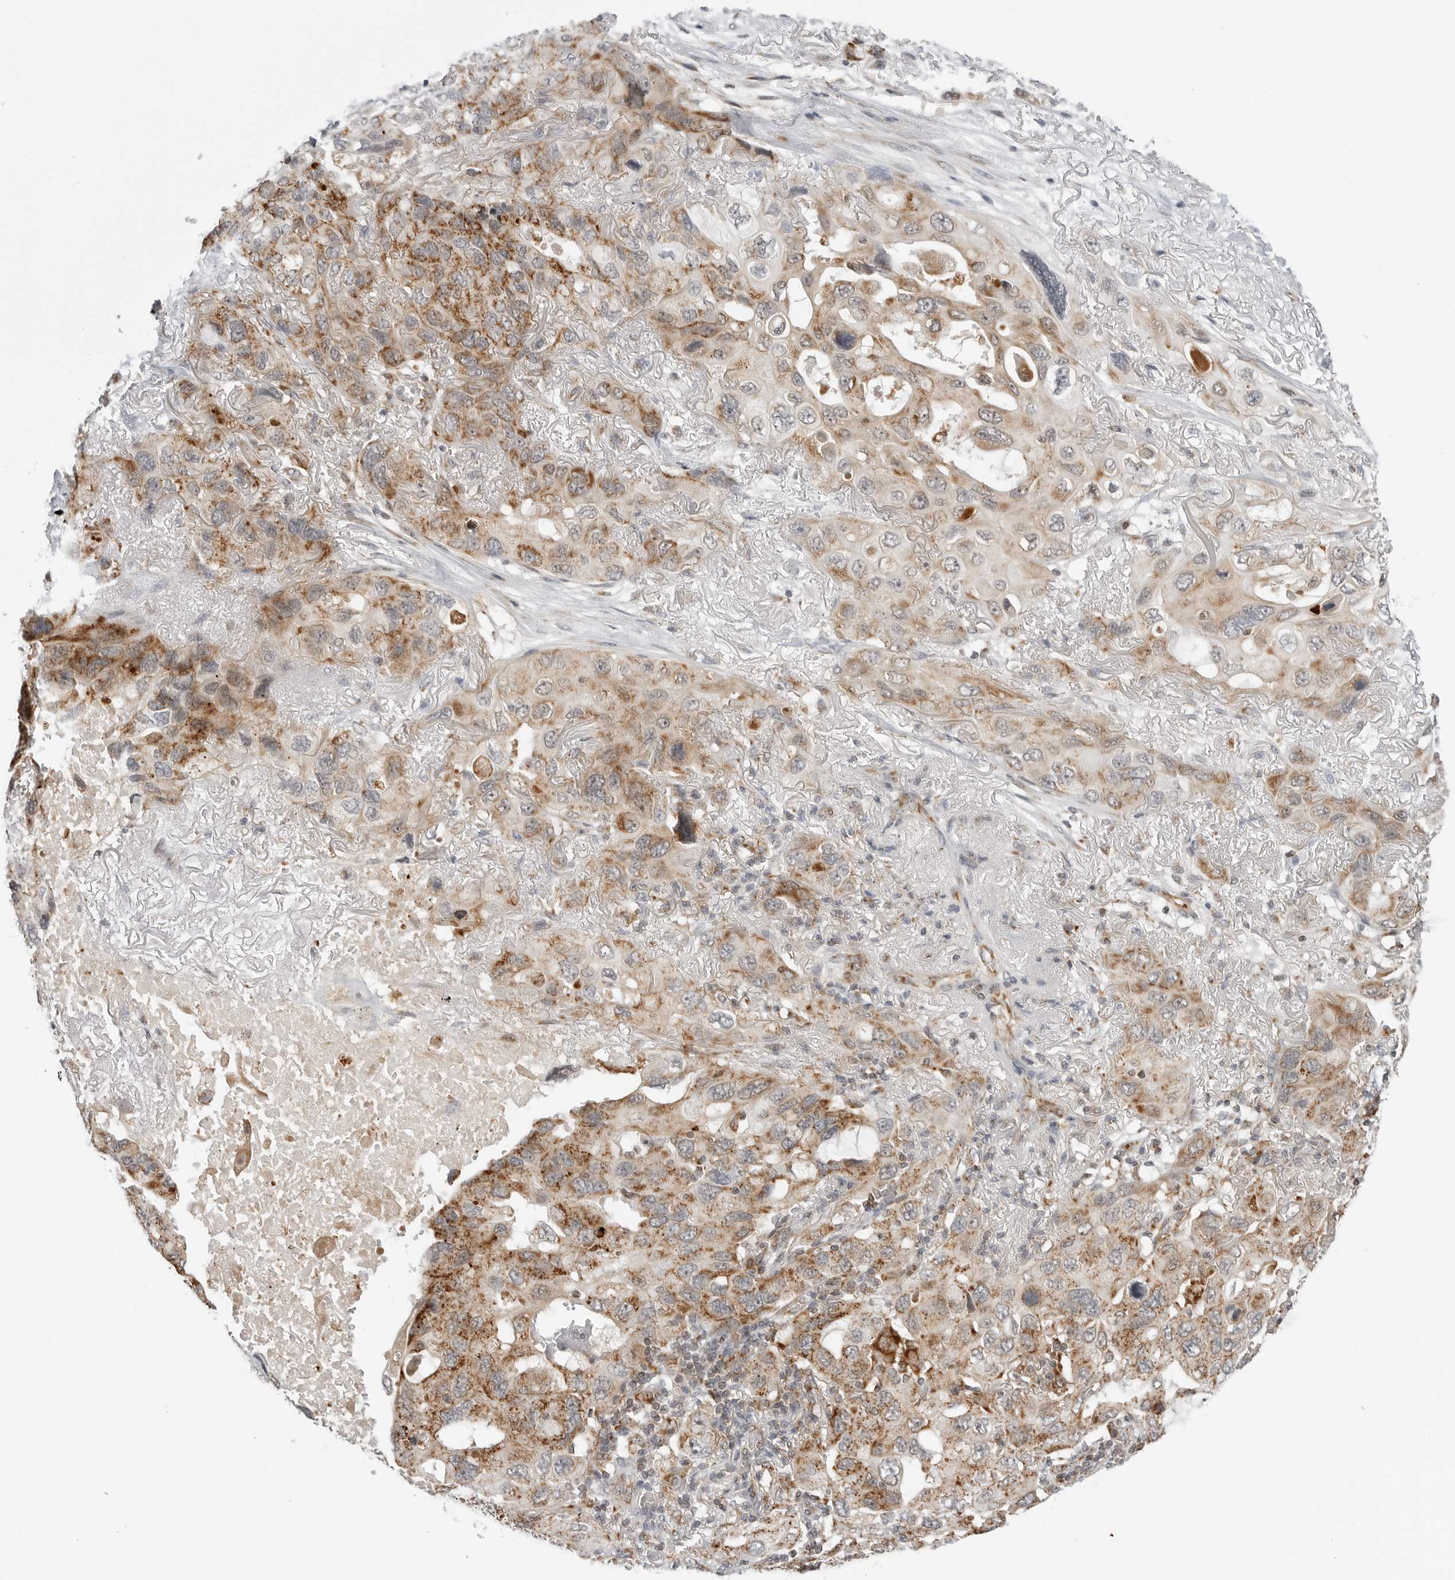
{"staining": {"intensity": "moderate", "quantity": ">75%", "location": "cytoplasmic/membranous"}, "tissue": "lung cancer", "cell_type": "Tumor cells", "image_type": "cancer", "snomed": [{"axis": "morphology", "description": "Squamous cell carcinoma, NOS"}, {"axis": "topography", "description": "Lung"}], "caption": "Moderate cytoplasmic/membranous positivity is present in approximately >75% of tumor cells in lung squamous cell carcinoma. (IHC, brightfield microscopy, high magnification).", "gene": "PEX2", "patient": {"sex": "female", "age": 73}}